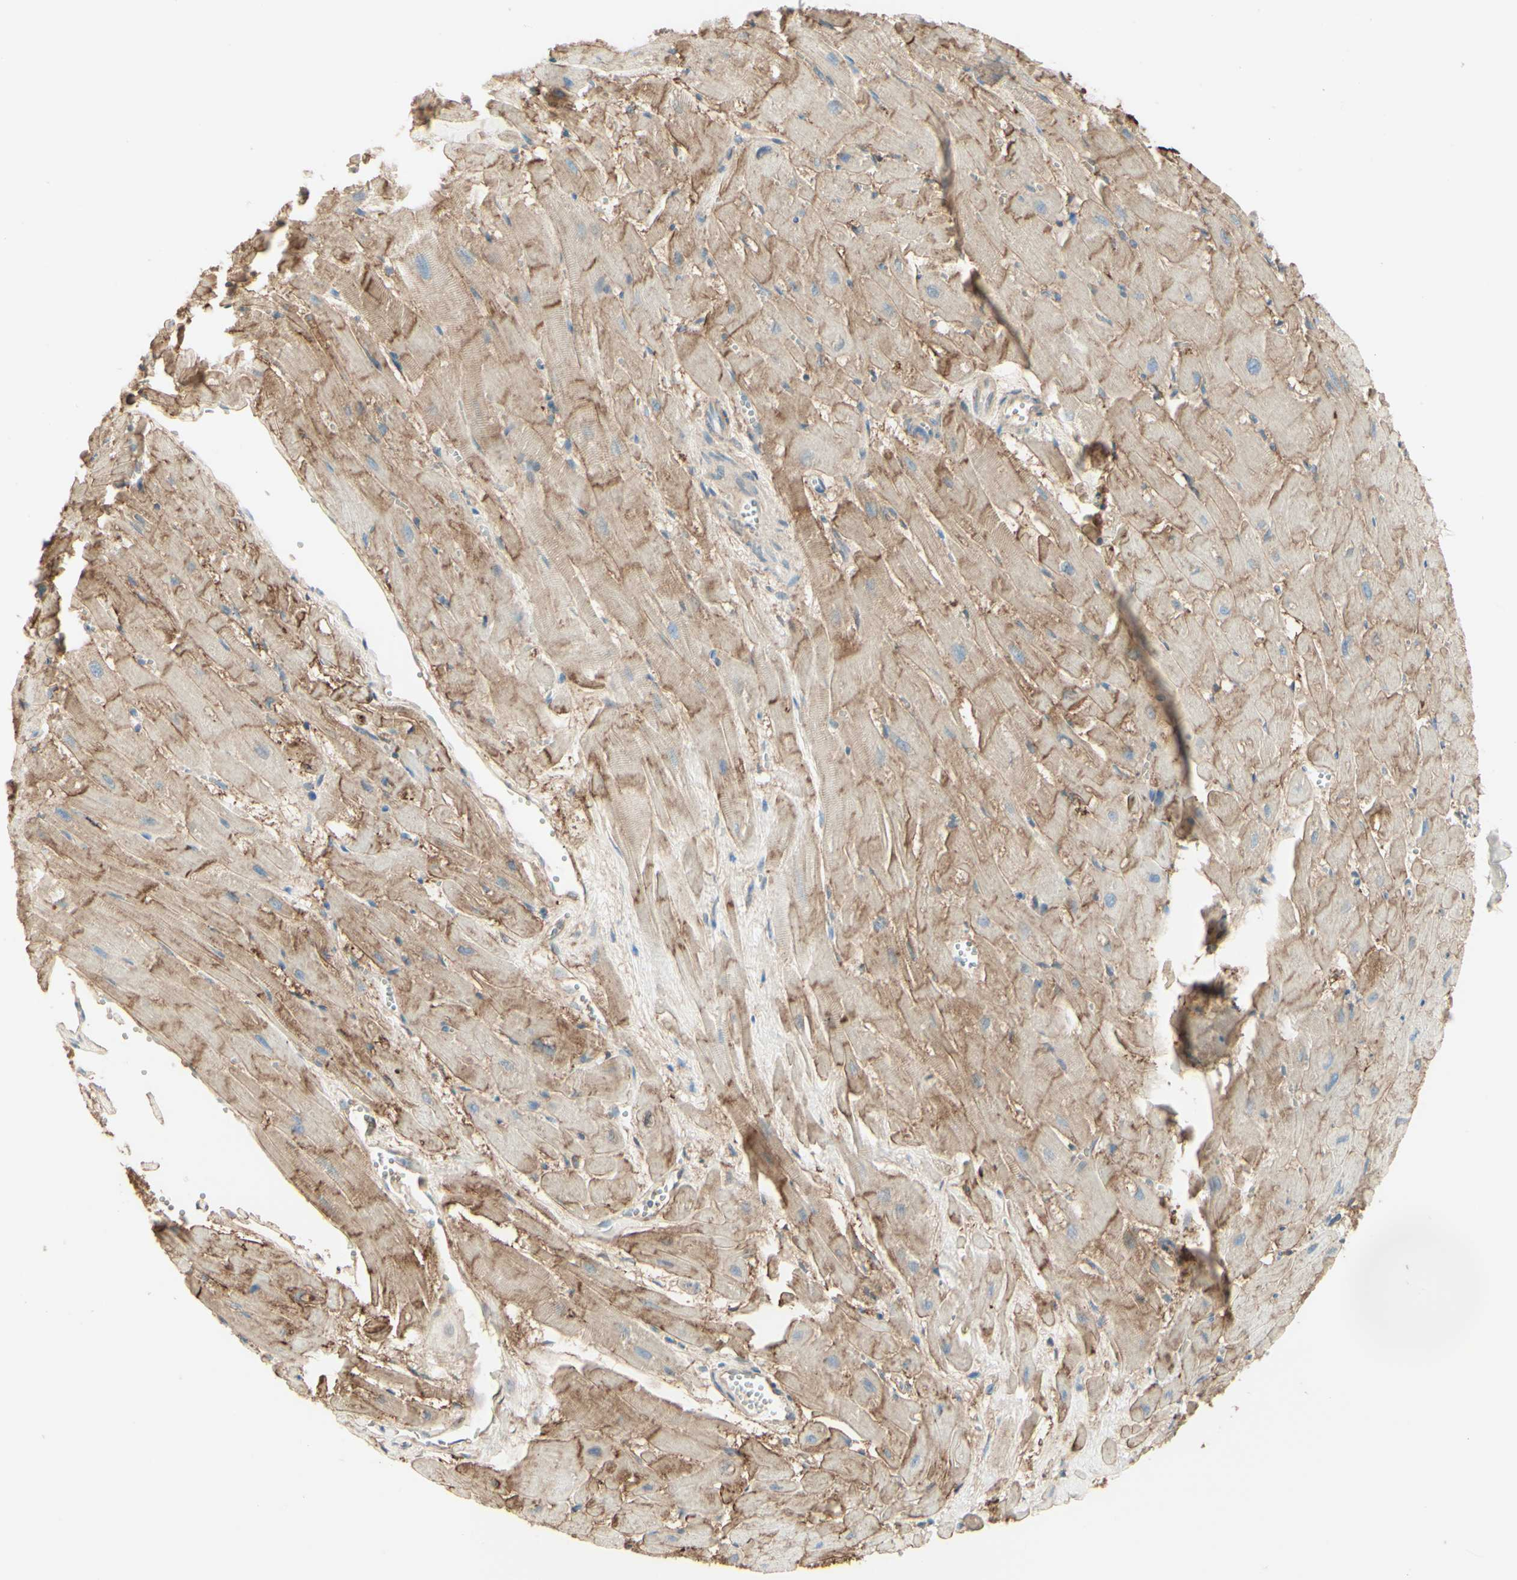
{"staining": {"intensity": "moderate", "quantity": ">75%", "location": "cytoplasmic/membranous"}, "tissue": "heart muscle", "cell_type": "Cardiomyocytes", "image_type": "normal", "snomed": [{"axis": "morphology", "description": "Normal tissue, NOS"}, {"axis": "topography", "description": "Heart"}], "caption": "Heart muscle stained with DAB (3,3'-diaminobenzidine) immunohistochemistry reveals medium levels of moderate cytoplasmic/membranous staining in approximately >75% of cardiomyocytes. (DAB (3,3'-diaminobenzidine) IHC, brown staining for protein, blue staining for nuclei).", "gene": "RNF149", "patient": {"sex": "female", "age": 19}}